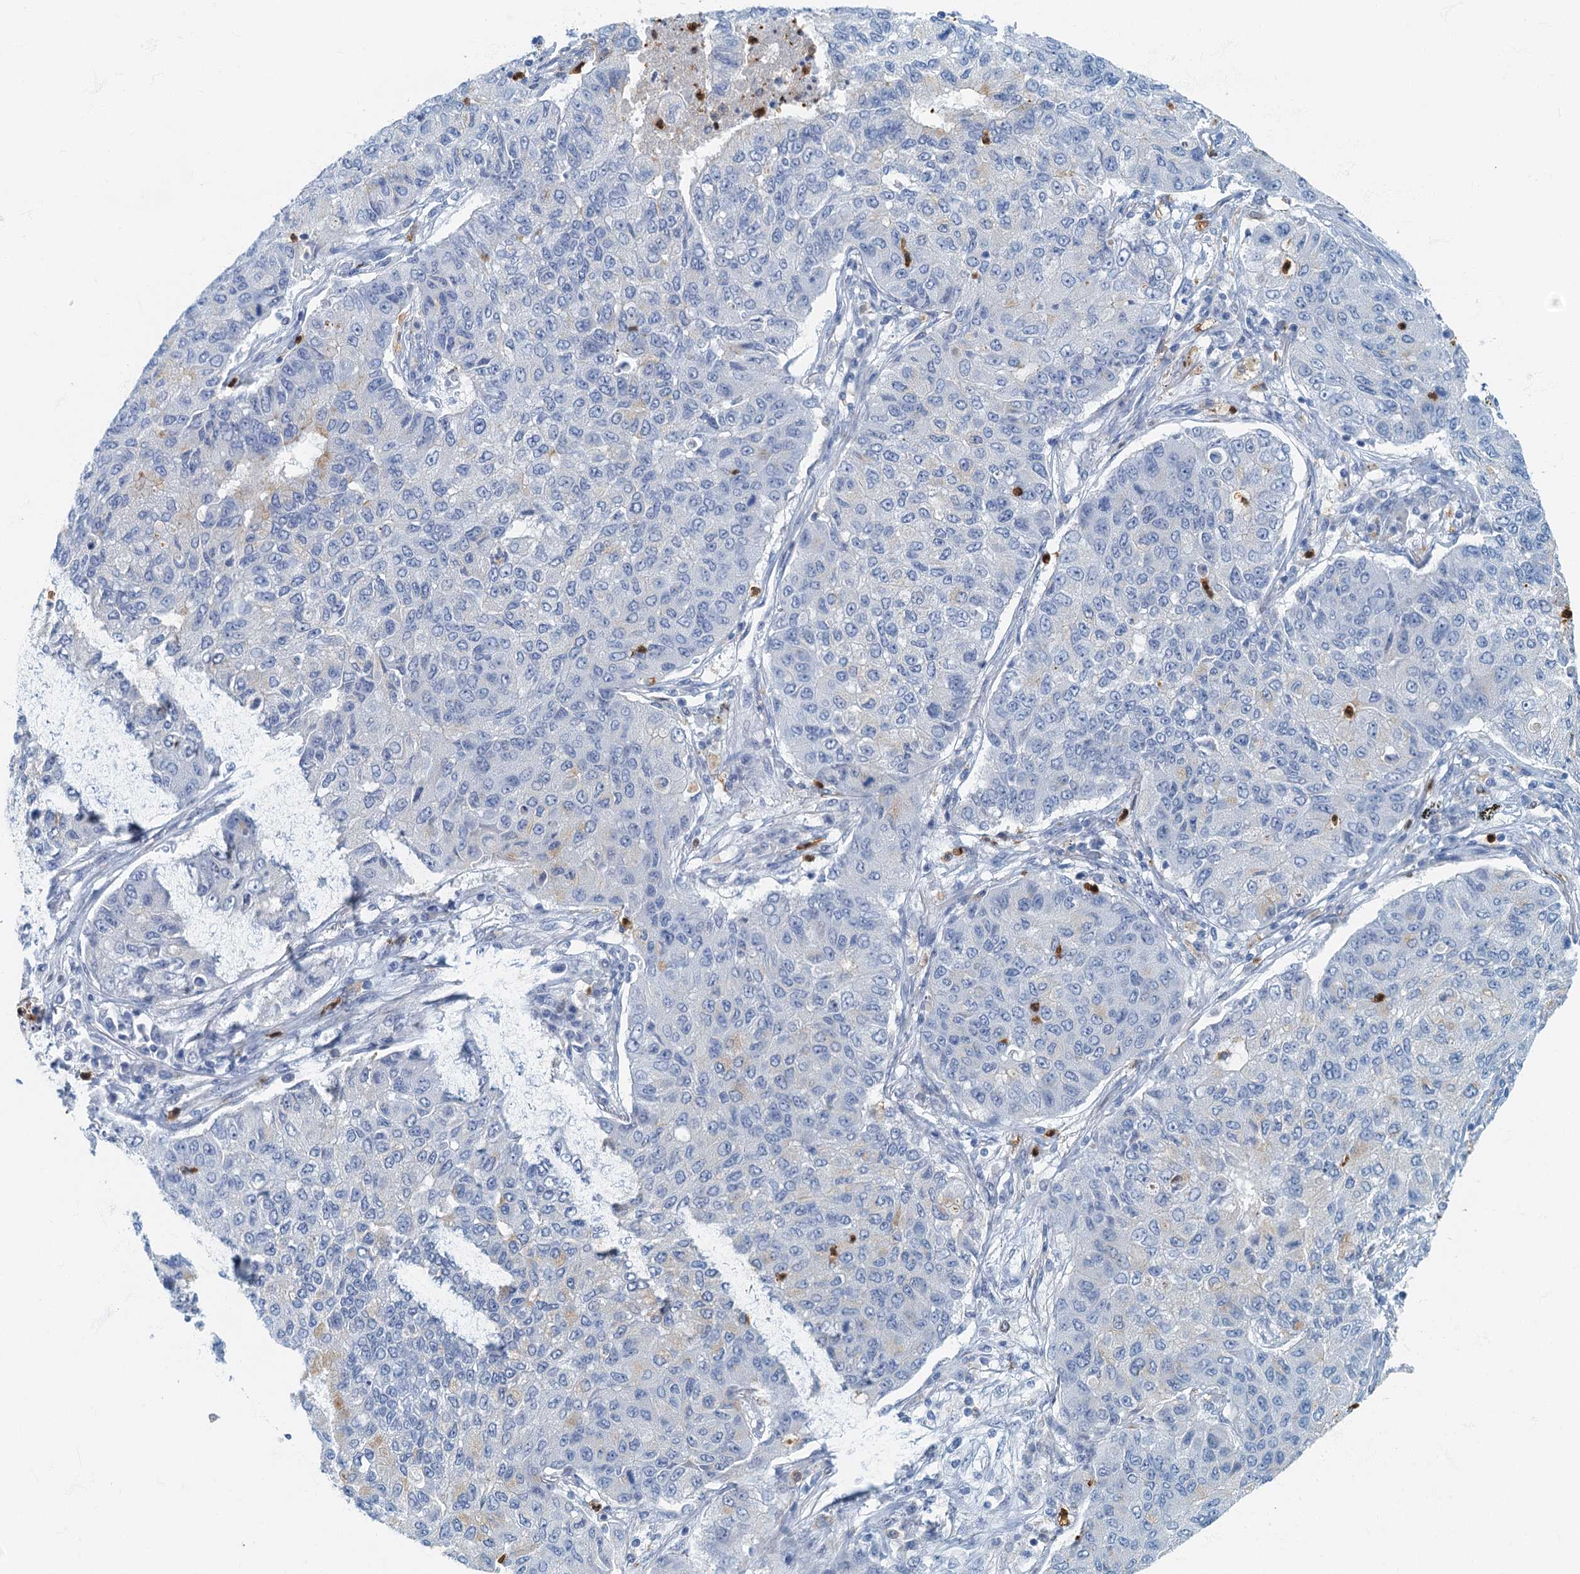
{"staining": {"intensity": "negative", "quantity": "none", "location": "none"}, "tissue": "lung cancer", "cell_type": "Tumor cells", "image_type": "cancer", "snomed": [{"axis": "morphology", "description": "Squamous cell carcinoma, NOS"}, {"axis": "topography", "description": "Lung"}], "caption": "Immunohistochemical staining of lung squamous cell carcinoma reveals no significant positivity in tumor cells.", "gene": "ANKDD1A", "patient": {"sex": "male", "age": 74}}